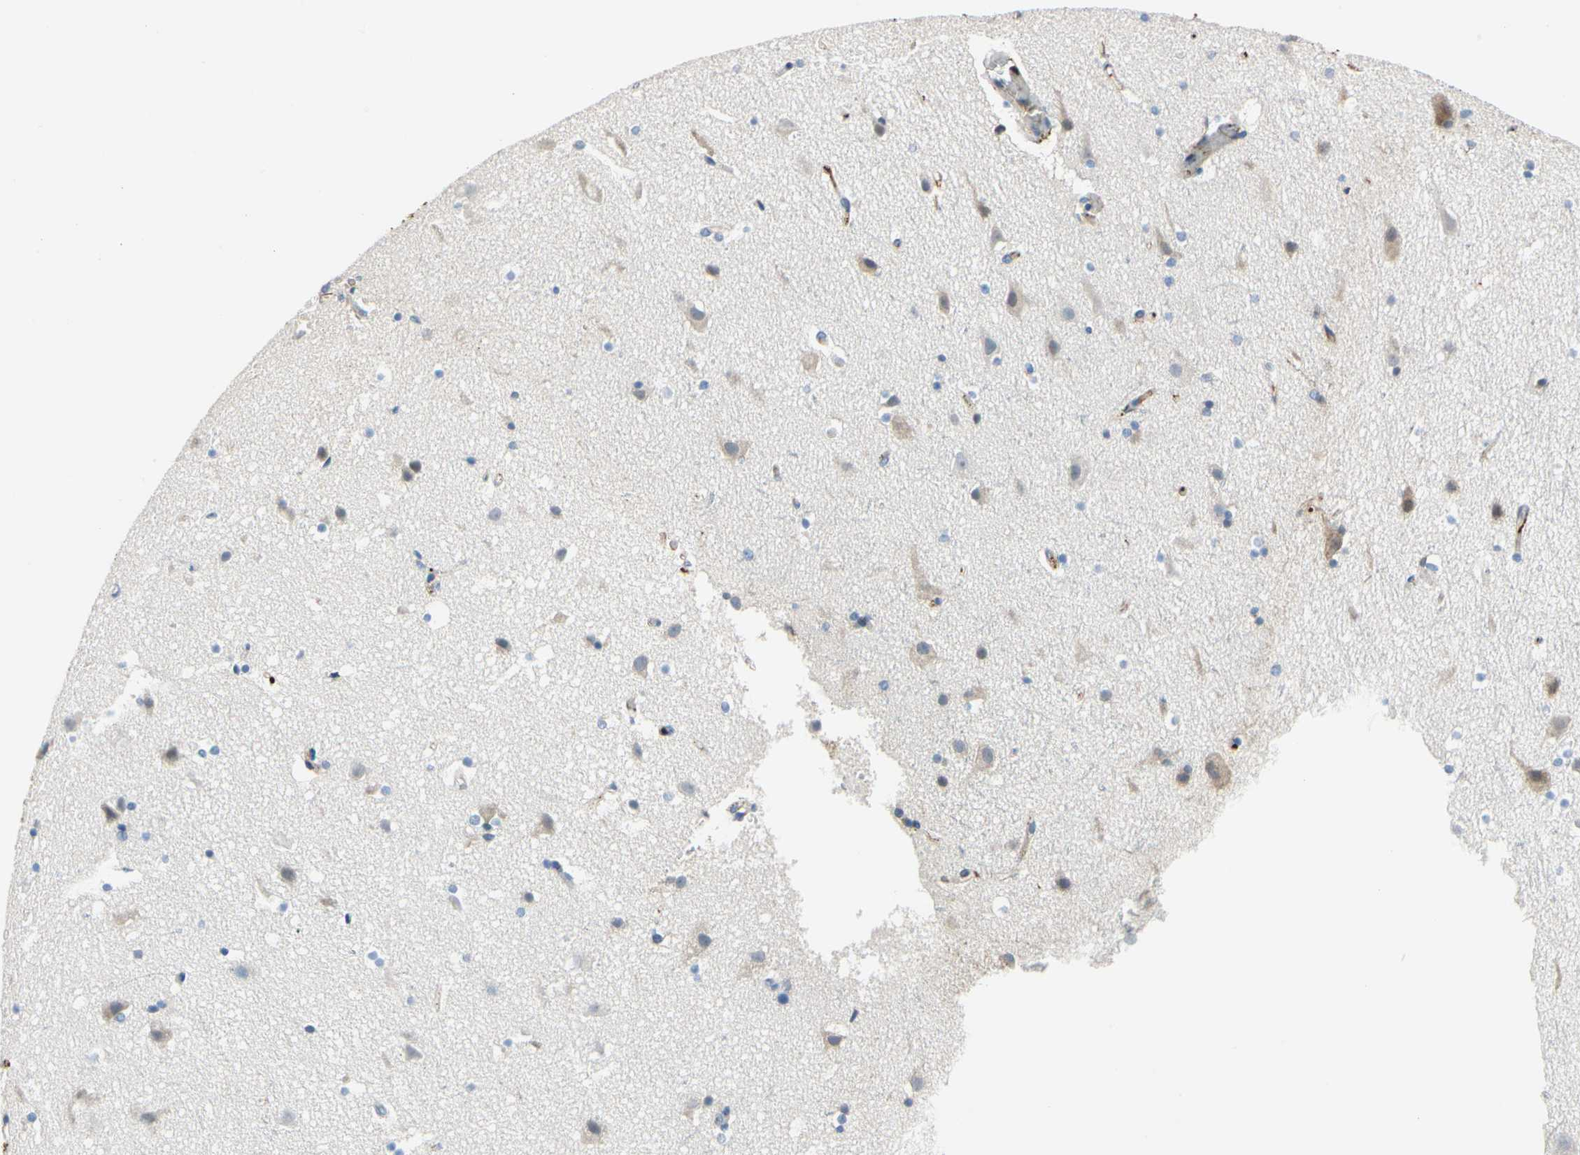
{"staining": {"intensity": "strong", "quantity": ">75%", "location": "cytoplasmic/membranous"}, "tissue": "cerebral cortex", "cell_type": "Endothelial cells", "image_type": "normal", "snomed": [{"axis": "morphology", "description": "Normal tissue, NOS"}, {"axis": "topography", "description": "Cerebral cortex"}], "caption": "Endothelial cells reveal high levels of strong cytoplasmic/membranous expression in approximately >75% of cells in unremarkable cerebral cortex. Ihc stains the protein of interest in brown and the nuclei are stained blue.", "gene": "FGB", "patient": {"sex": "male", "age": 45}}